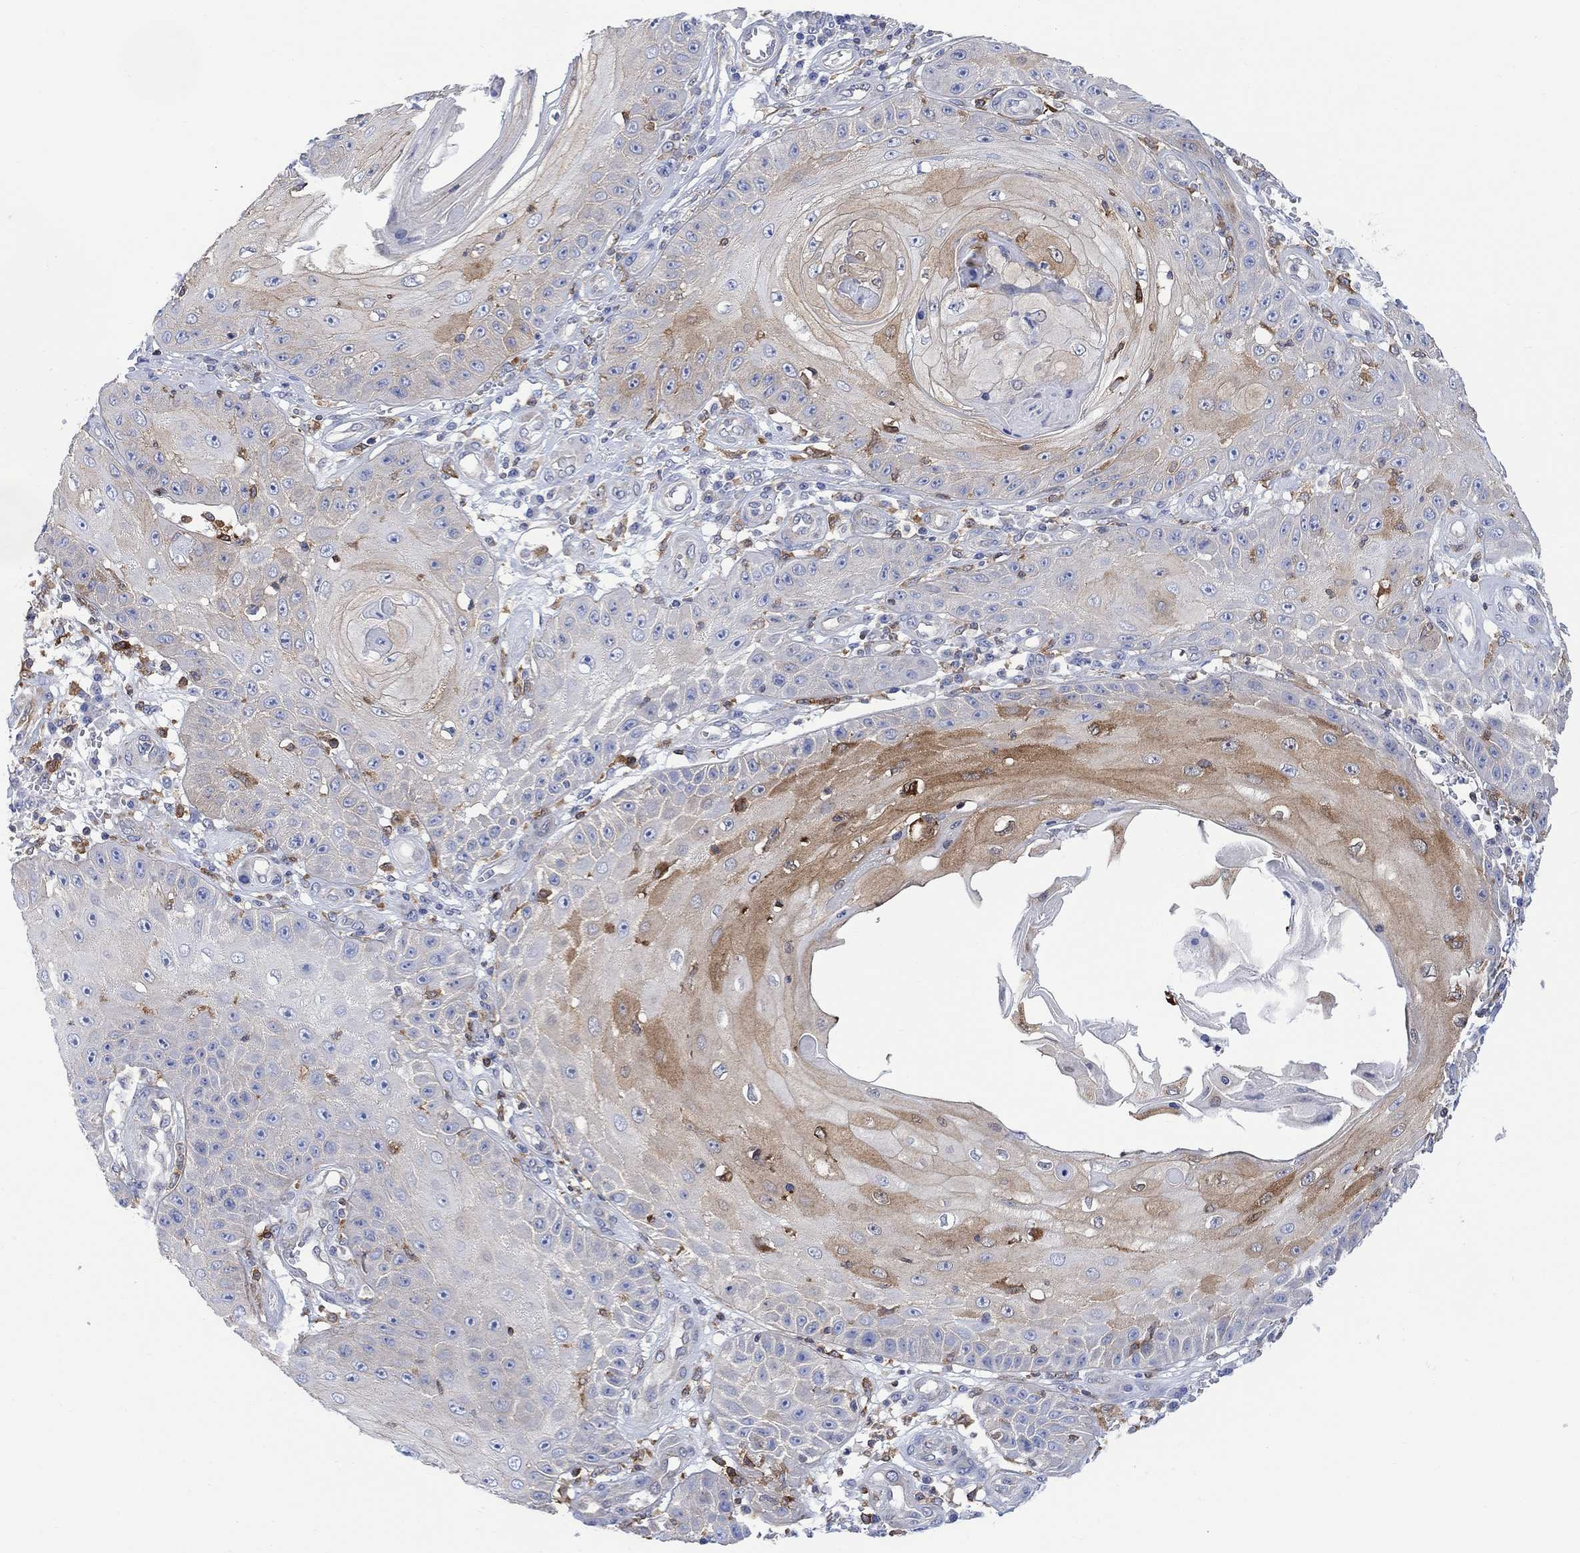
{"staining": {"intensity": "moderate", "quantity": "<25%", "location": "cytoplasmic/membranous"}, "tissue": "skin cancer", "cell_type": "Tumor cells", "image_type": "cancer", "snomed": [{"axis": "morphology", "description": "Squamous cell carcinoma, NOS"}, {"axis": "topography", "description": "Skin"}], "caption": "There is low levels of moderate cytoplasmic/membranous staining in tumor cells of squamous cell carcinoma (skin), as demonstrated by immunohistochemical staining (brown color).", "gene": "GBP5", "patient": {"sex": "male", "age": 70}}